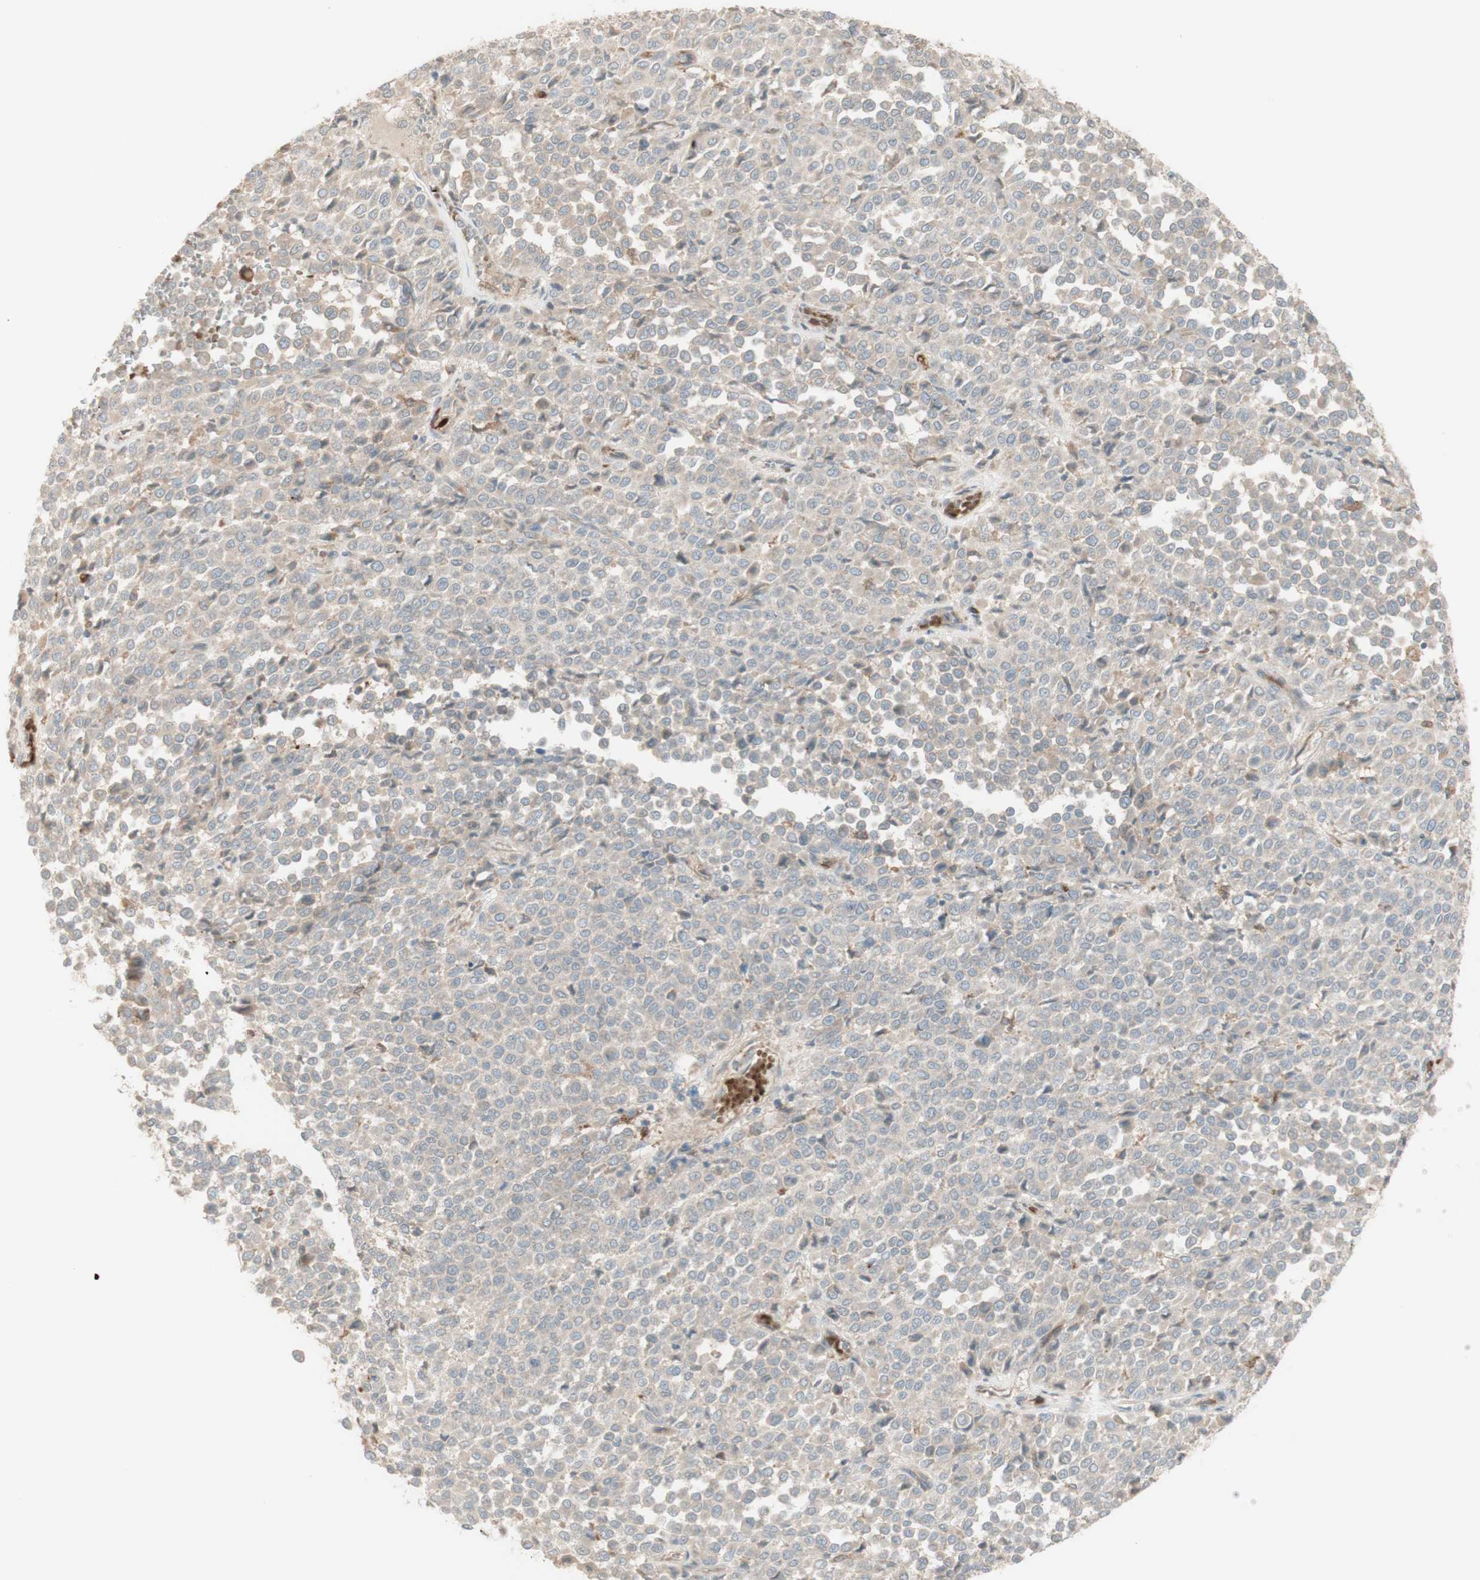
{"staining": {"intensity": "negative", "quantity": "none", "location": "none"}, "tissue": "melanoma", "cell_type": "Tumor cells", "image_type": "cancer", "snomed": [{"axis": "morphology", "description": "Malignant melanoma, Metastatic site"}, {"axis": "topography", "description": "Pancreas"}], "caption": "IHC of human malignant melanoma (metastatic site) shows no positivity in tumor cells.", "gene": "PTGER4", "patient": {"sex": "female", "age": 30}}